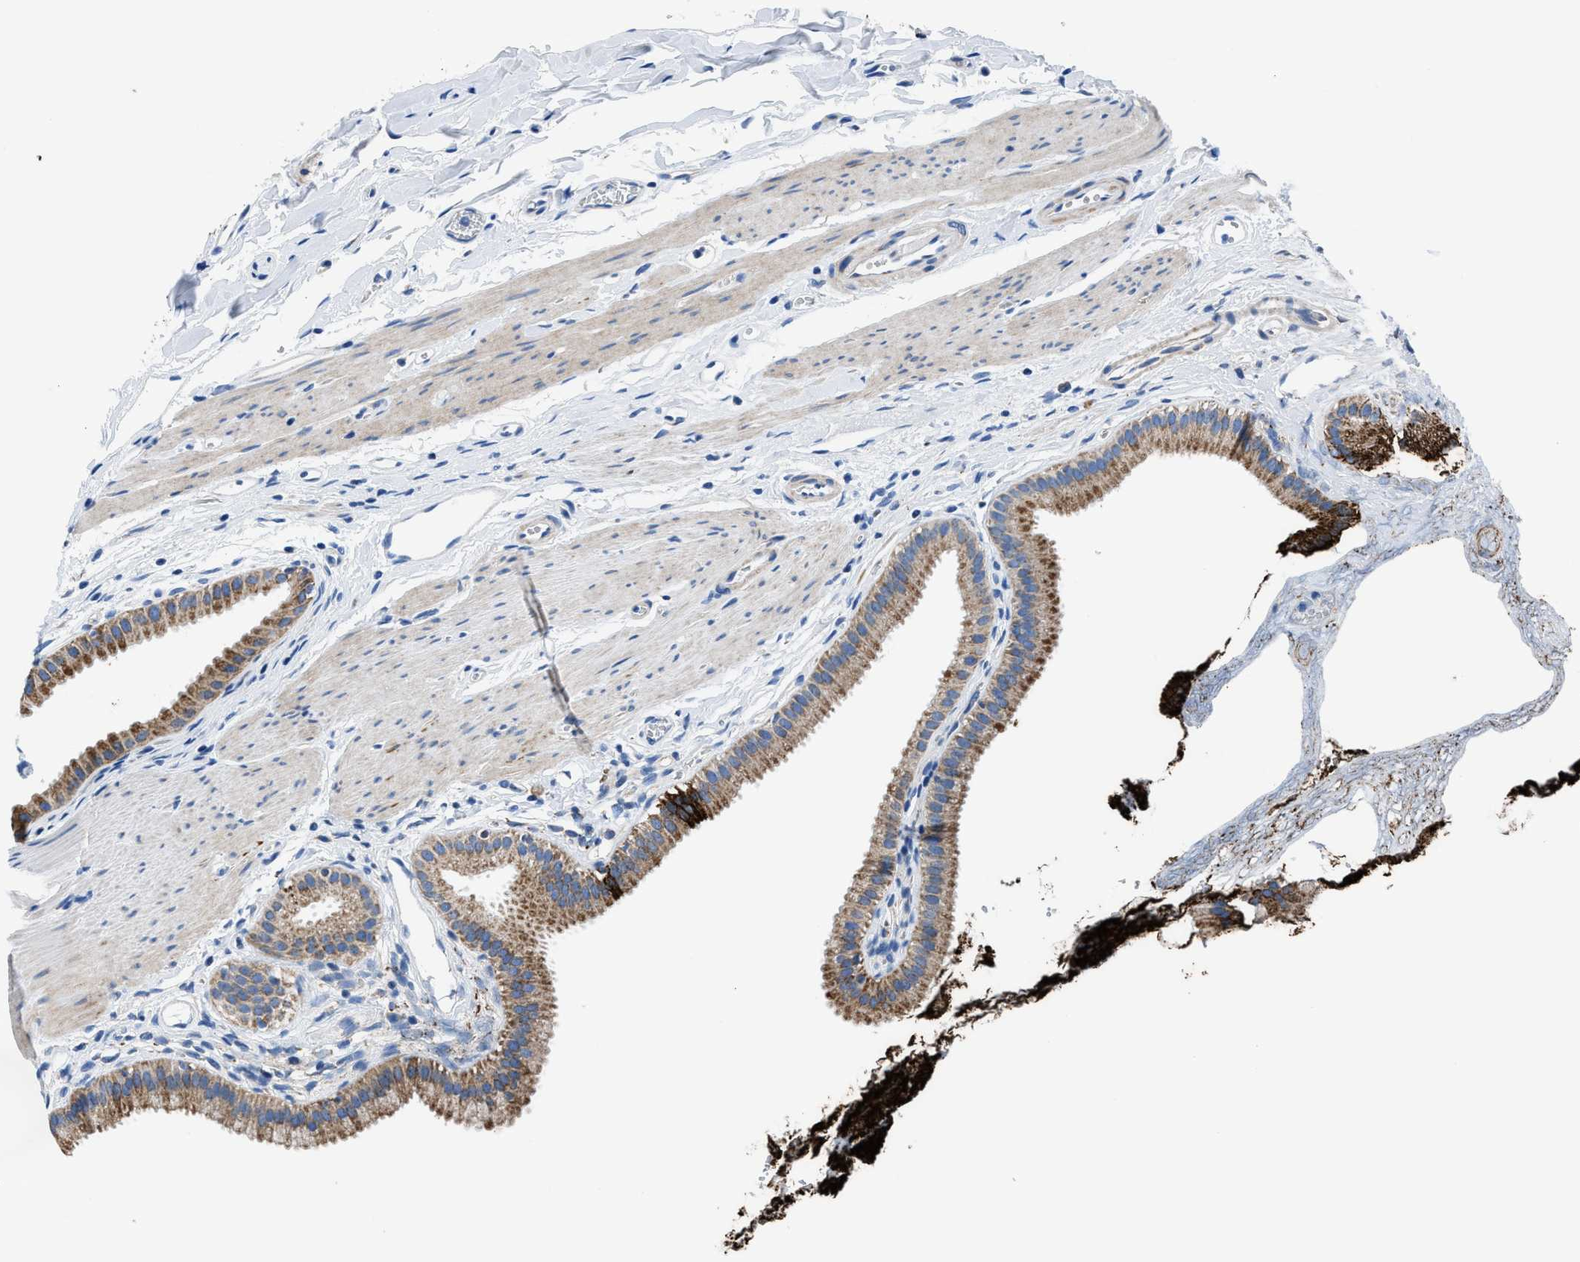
{"staining": {"intensity": "strong", "quantity": "25%-75%", "location": "cytoplasmic/membranous"}, "tissue": "gallbladder", "cell_type": "Glandular cells", "image_type": "normal", "snomed": [{"axis": "morphology", "description": "Normal tissue, NOS"}, {"axis": "topography", "description": "Gallbladder"}], "caption": "Immunohistochemical staining of unremarkable gallbladder reveals strong cytoplasmic/membranous protein positivity in about 25%-75% of glandular cells.", "gene": "ZDHHC3", "patient": {"sex": "female", "age": 64}}